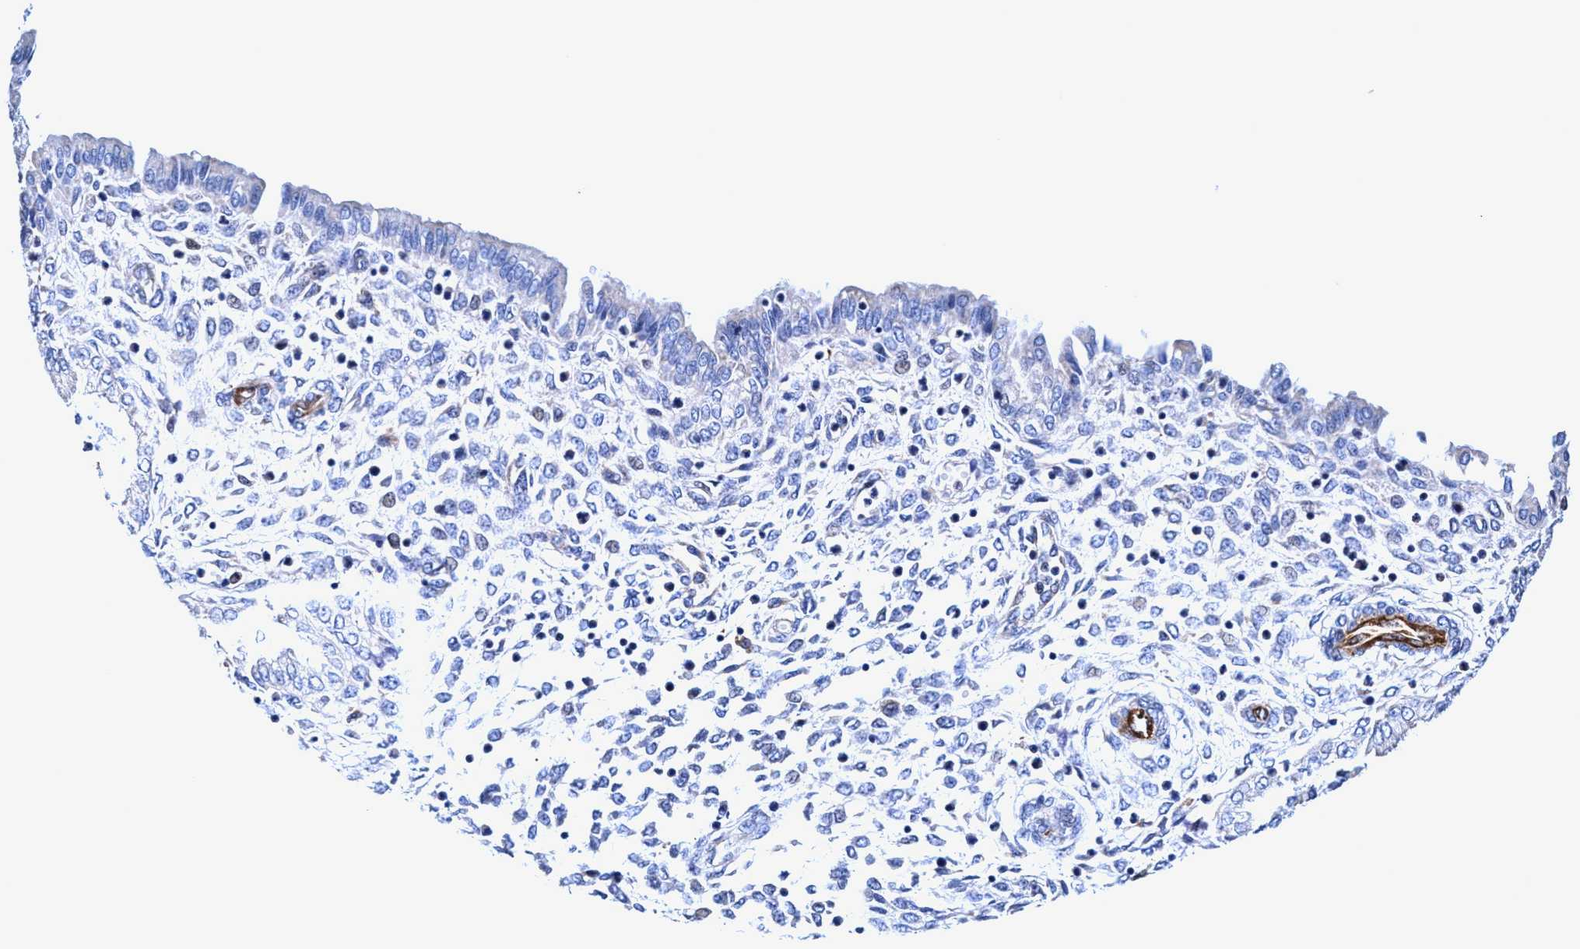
{"staining": {"intensity": "negative", "quantity": "none", "location": "none"}, "tissue": "endometrium", "cell_type": "Cells in endometrial stroma", "image_type": "normal", "snomed": [{"axis": "morphology", "description": "Normal tissue, NOS"}, {"axis": "topography", "description": "Endometrium"}], "caption": "The histopathology image exhibits no staining of cells in endometrial stroma in benign endometrium.", "gene": "UBALD2", "patient": {"sex": "female", "age": 33}}